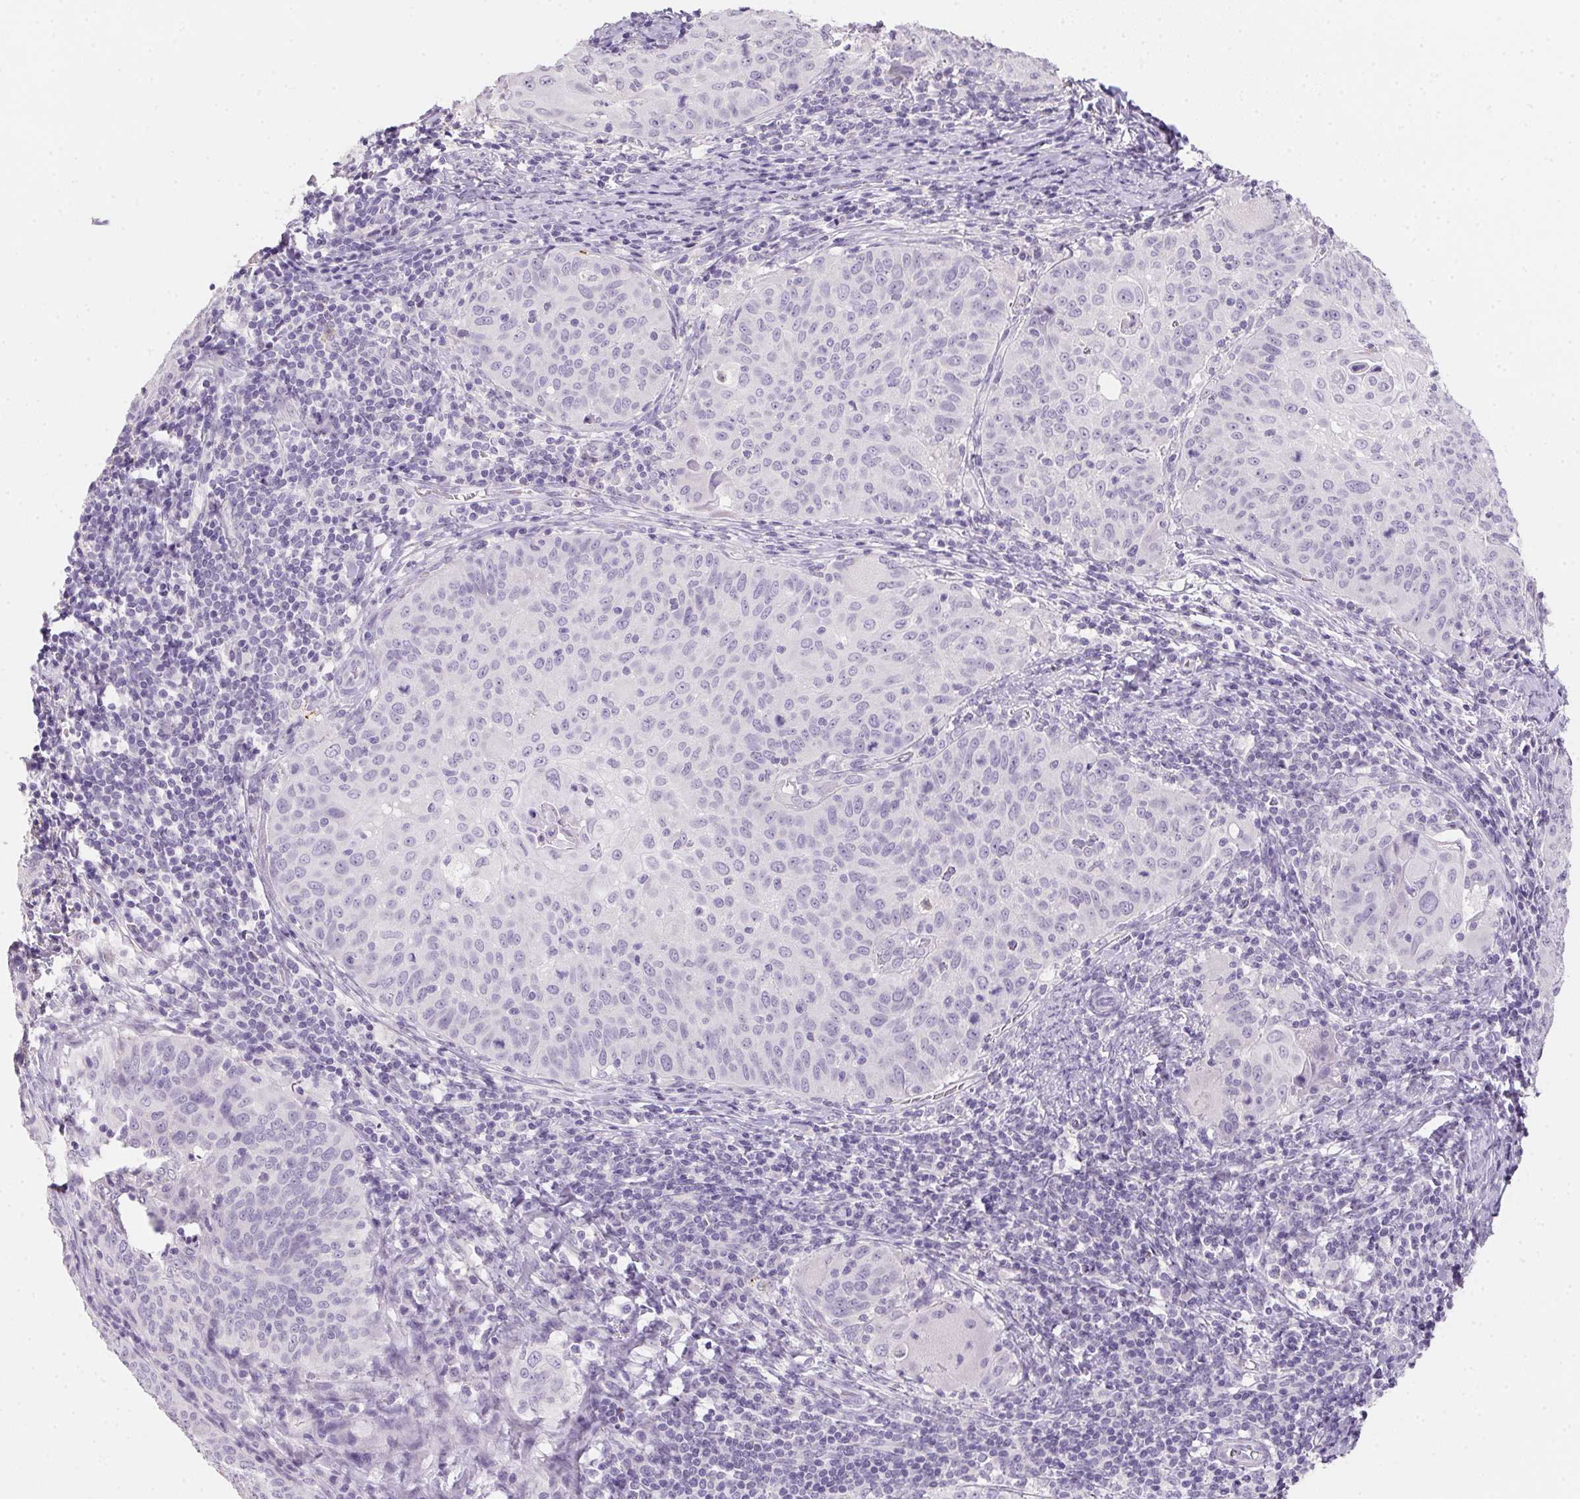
{"staining": {"intensity": "negative", "quantity": "none", "location": "none"}, "tissue": "cervical cancer", "cell_type": "Tumor cells", "image_type": "cancer", "snomed": [{"axis": "morphology", "description": "Squamous cell carcinoma, NOS"}, {"axis": "topography", "description": "Cervix"}], "caption": "Immunohistochemical staining of cervical cancer (squamous cell carcinoma) displays no significant staining in tumor cells.", "gene": "MYL4", "patient": {"sex": "female", "age": 65}}